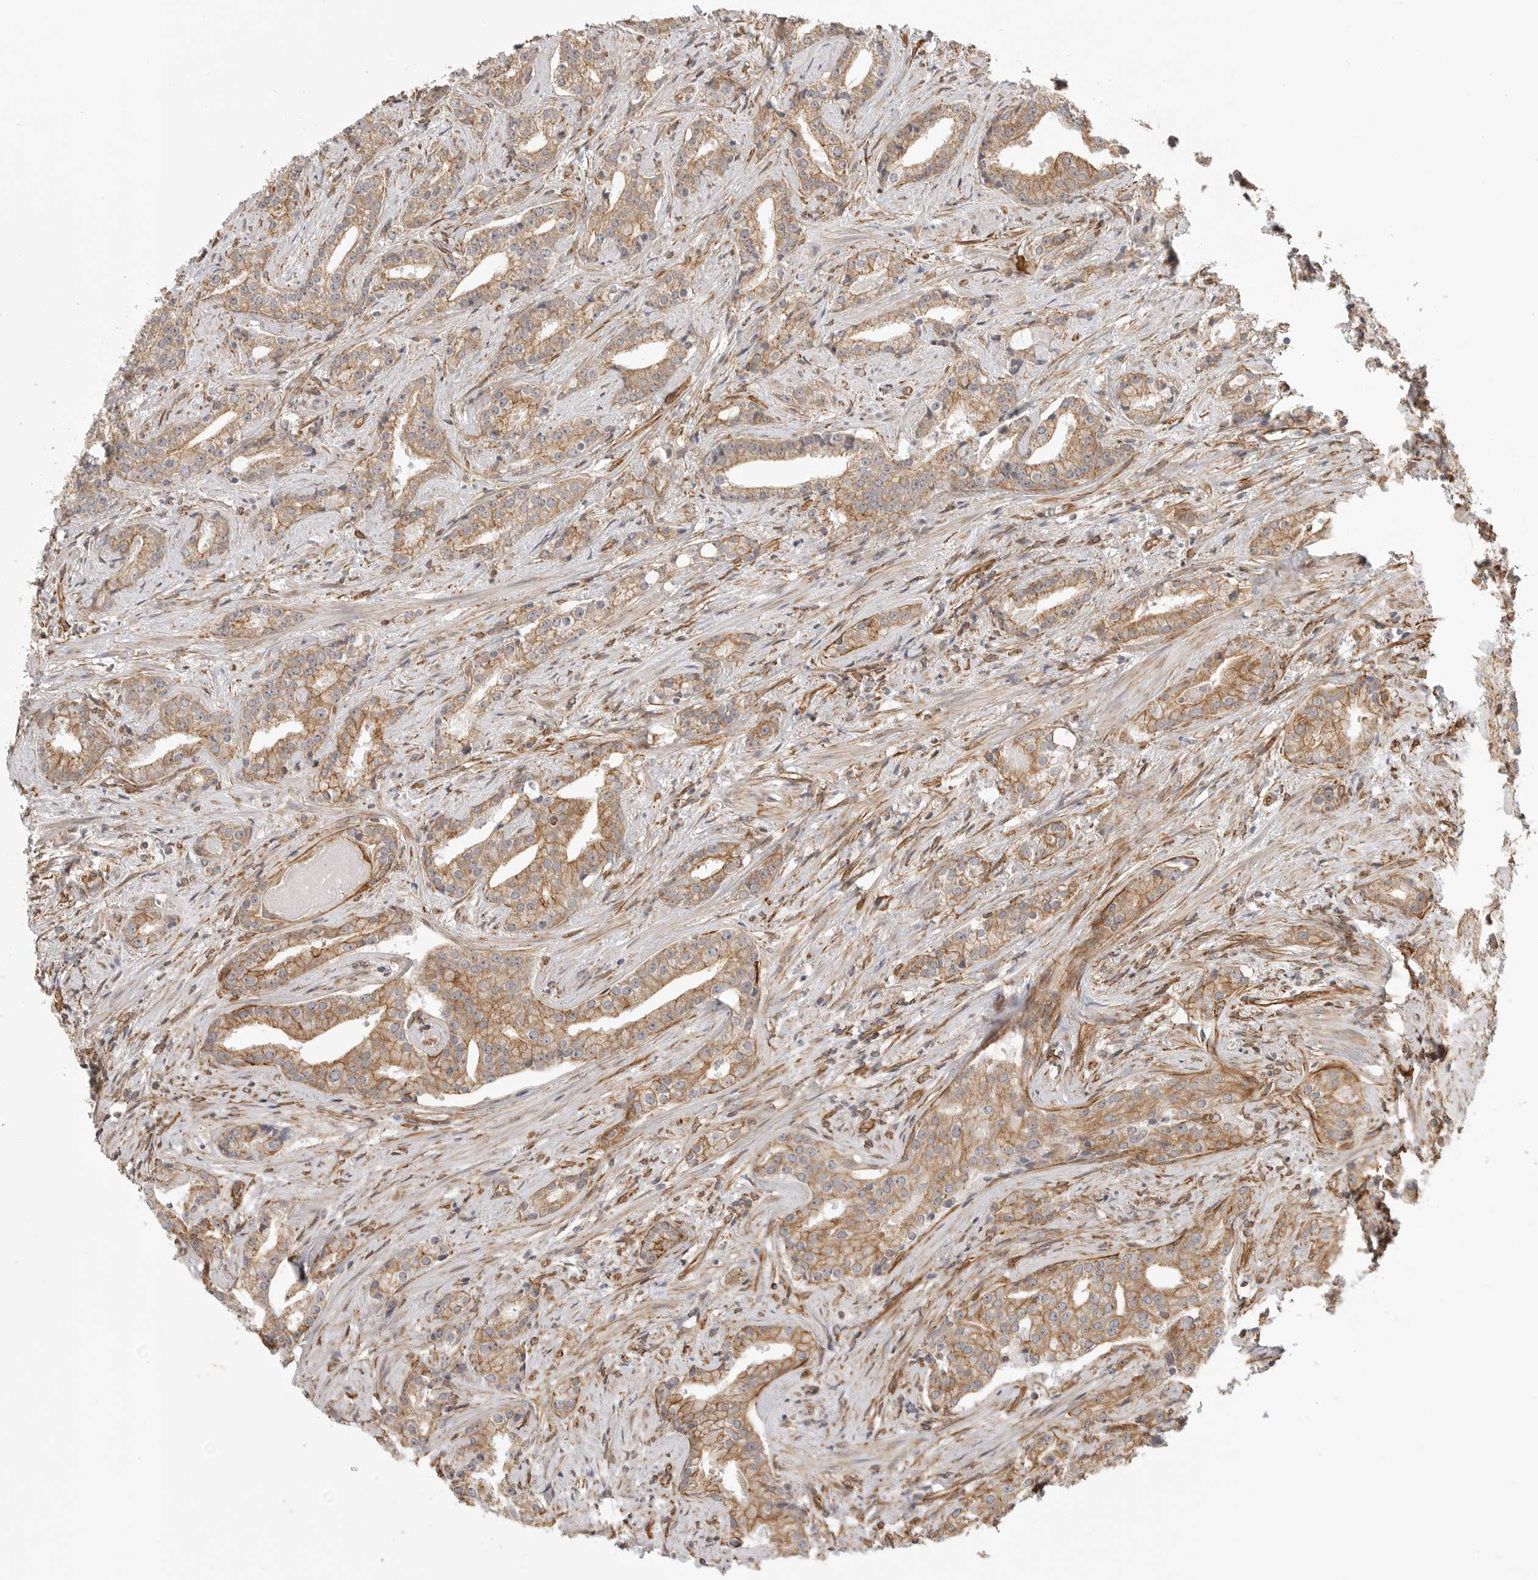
{"staining": {"intensity": "moderate", "quantity": ">75%", "location": "cytoplasmic/membranous"}, "tissue": "prostate cancer", "cell_type": "Tumor cells", "image_type": "cancer", "snomed": [{"axis": "morphology", "description": "Adenocarcinoma, Low grade"}, {"axis": "topography", "description": "Prostate"}], "caption": "High-power microscopy captured an immunohistochemistry micrograph of prostate cancer (low-grade adenocarcinoma), revealing moderate cytoplasmic/membranous expression in about >75% of tumor cells. The protein is stained brown, and the nuclei are stained in blue (DAB (3,3'-diaminobenzidine) IHC with brightfield microscopy, high magnification).", "gene": "ATOH7", "patient": {"sex": "male", "age": 67}}